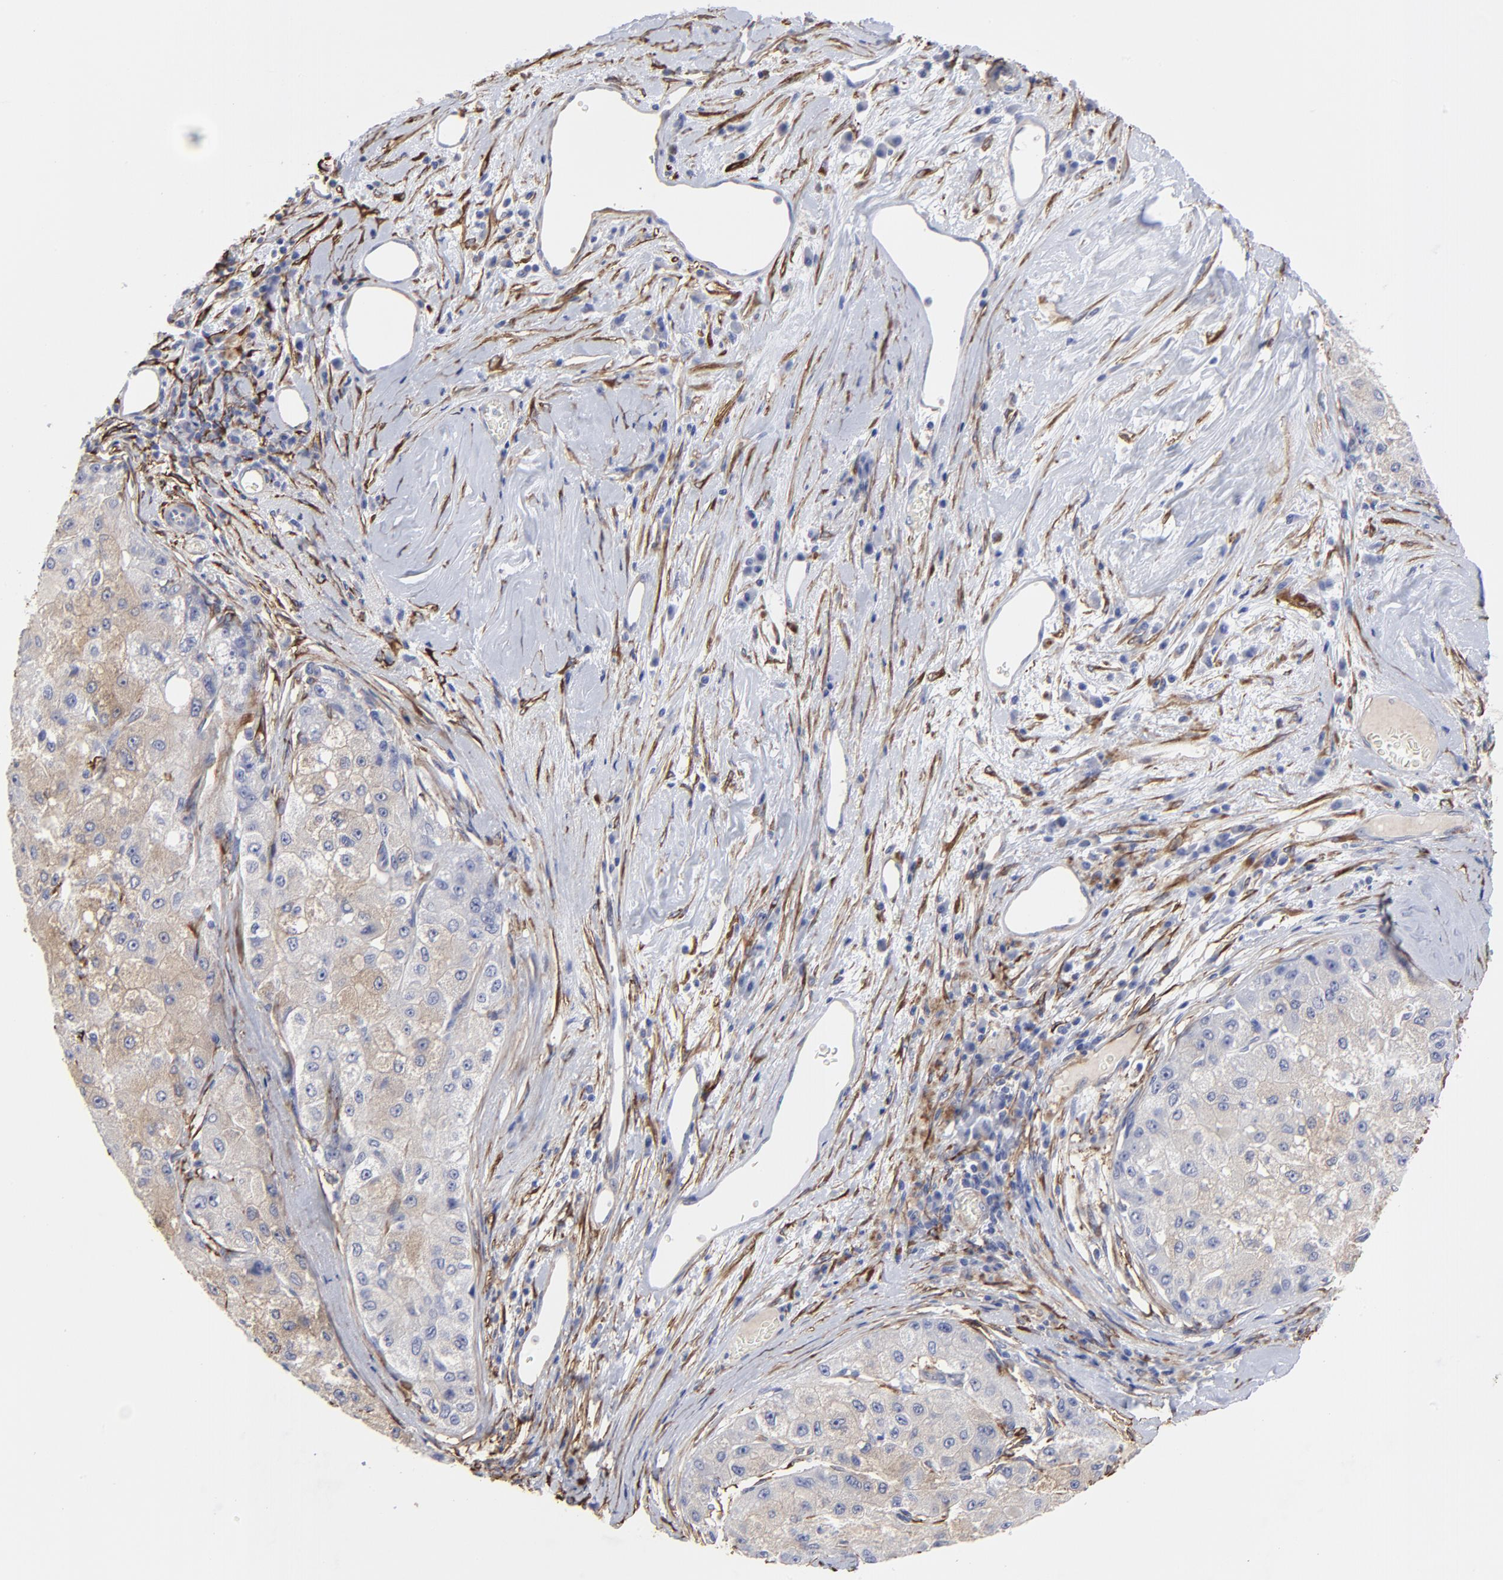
{"staining": {"intensity": "negative", "quantity": "none", "location": "none"}, "tissue": "liver cancer", "cell_type": "Tumor cells", "image_type": "cancer", "snomed": [{"axis": "morphology", "description": "Carcinoma, Hepatocellular, NOS"}, {"axis": "topography", "description": "Liver"}], "caption": "IHC histopathology image of neoplastic tissue: human liver cancer stained with DAB (3,3'-diaminobenzidine) exhibits no significant protein positivity in tumor cells. (DAB (3,3'-diaminobenzidine) immunohistochemistry with hematoxylin counter stain).", "gene": "CILP", "patient": {"sex": "male", "age": 80}}